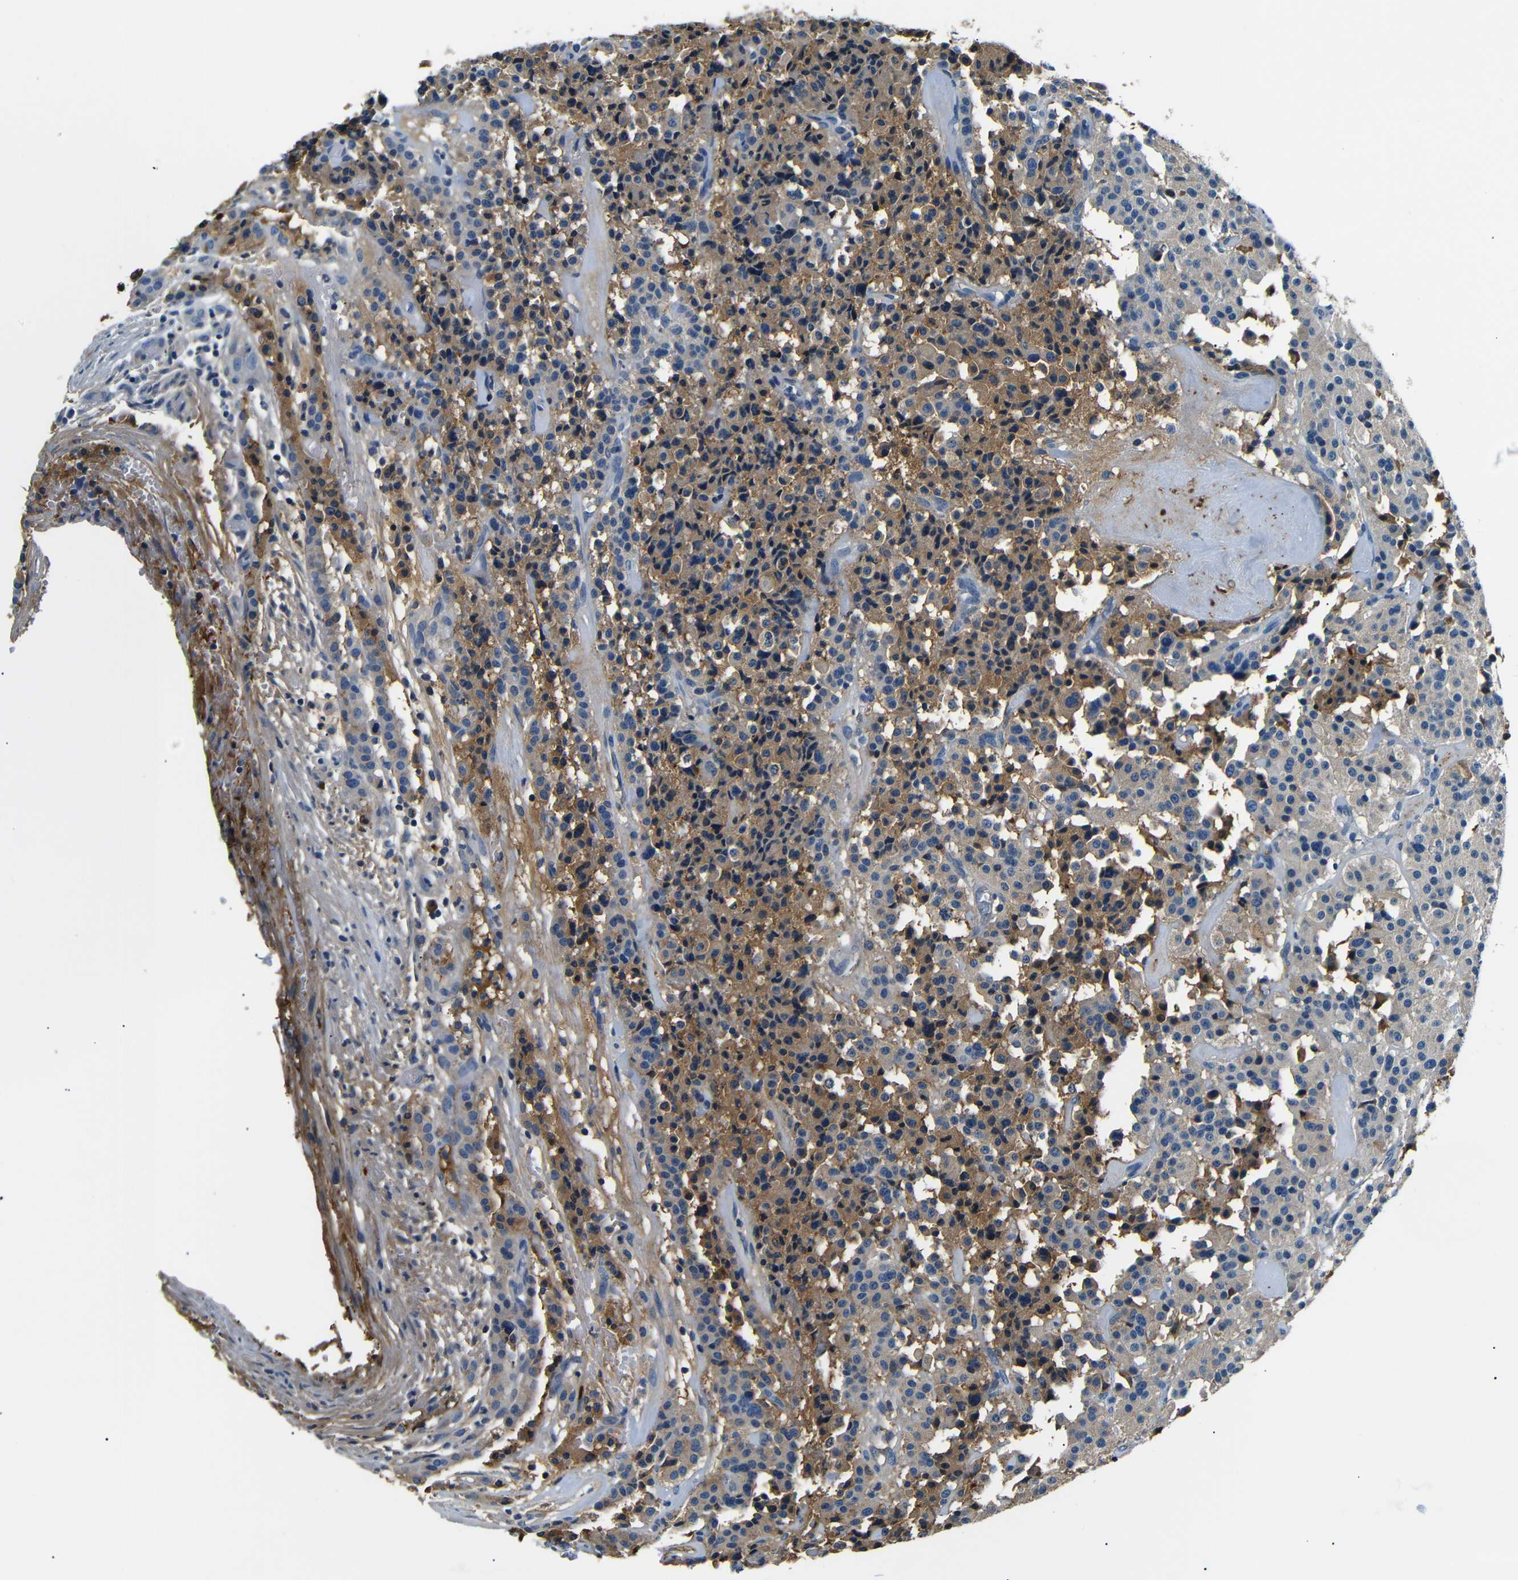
{"staining": {"intensity": "moderate", "quantity": "25%-75%", "location": "cytoplasmic/membranous,nuclear"}, "tissue": "carcinoid", "cell_type": "Tumor cells", "image_type": "cancer", "snomed": [{"axis": "morphology", "description": "Carcinoid, malignant, NOS"}, {"axis": "topography", "description": "Lung"}], "caption": "A brown stain labels moderate cytoplasmic/membranous and nuclear staining of a protein in carcinoid tumor cells. The protein is stained brown, and the nuclei are stained in blue (DAB IHC with brightfield microscopy, high magnification).", "gene": "LHCGR", "patient": {"sex": "male", "age": 30}}